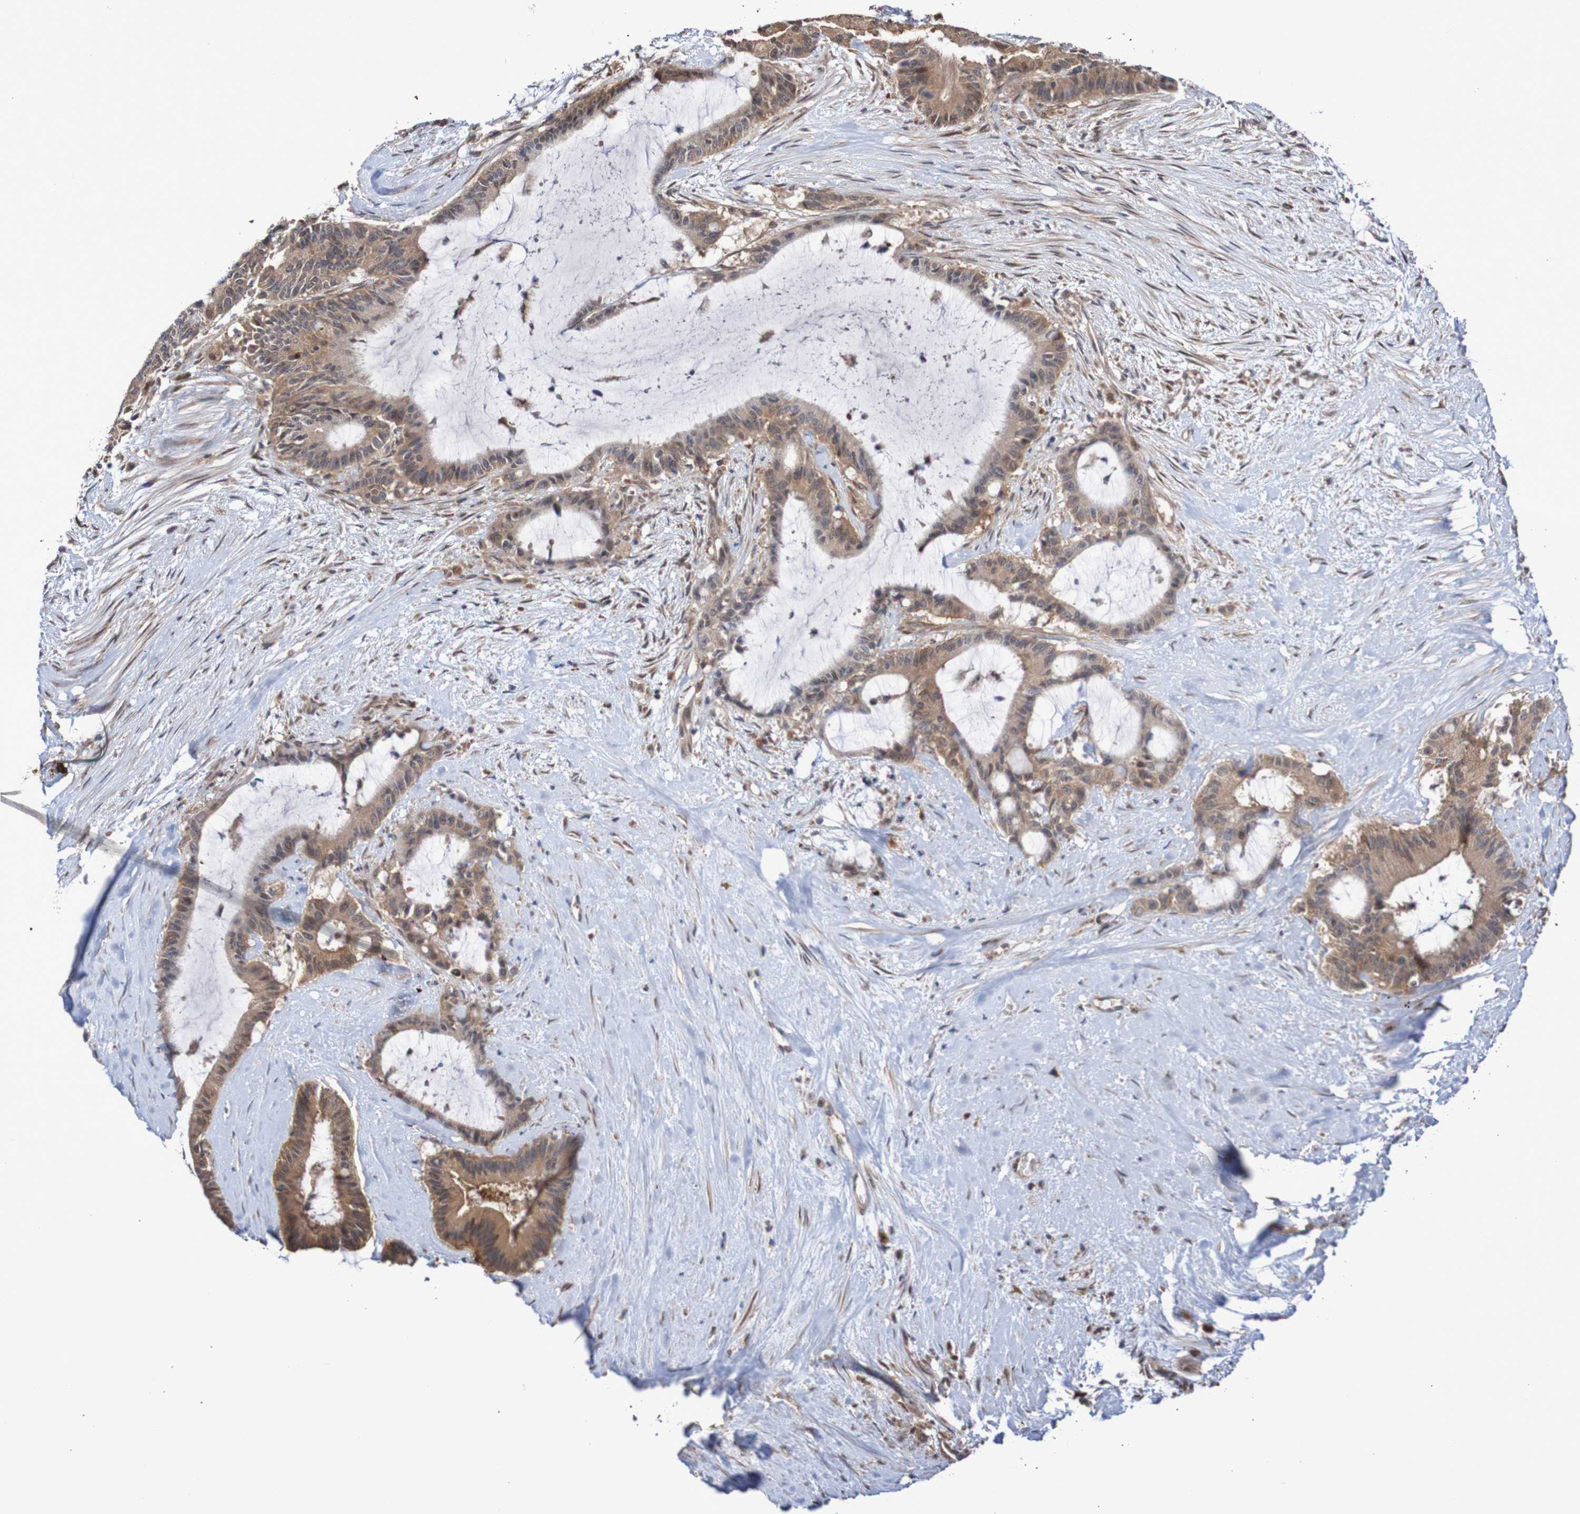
{"staining": {"intensity": "moderate", "quantity": ">75%", "location": "cytoplasmic/membranous"}, "tissue": "liver cancer", "cell_type": "Tumor cells", "image_type": "cancer", "snomed": [{"axis": "morphology", "description": "Cholangiocarcinoma"}, {"axis": "topography", "description": "Liver"}], "caption": "Liver cancer tissue shows moderate cytoplasmic/membranous positivity in about >75% of tumor cells, visualized by immunohistochemistry. (DAB IHC, brown staining for protein, blue staining for nuclei).", "gene": "PHPT1", "patient": {"sex": "female", "age": 73}}